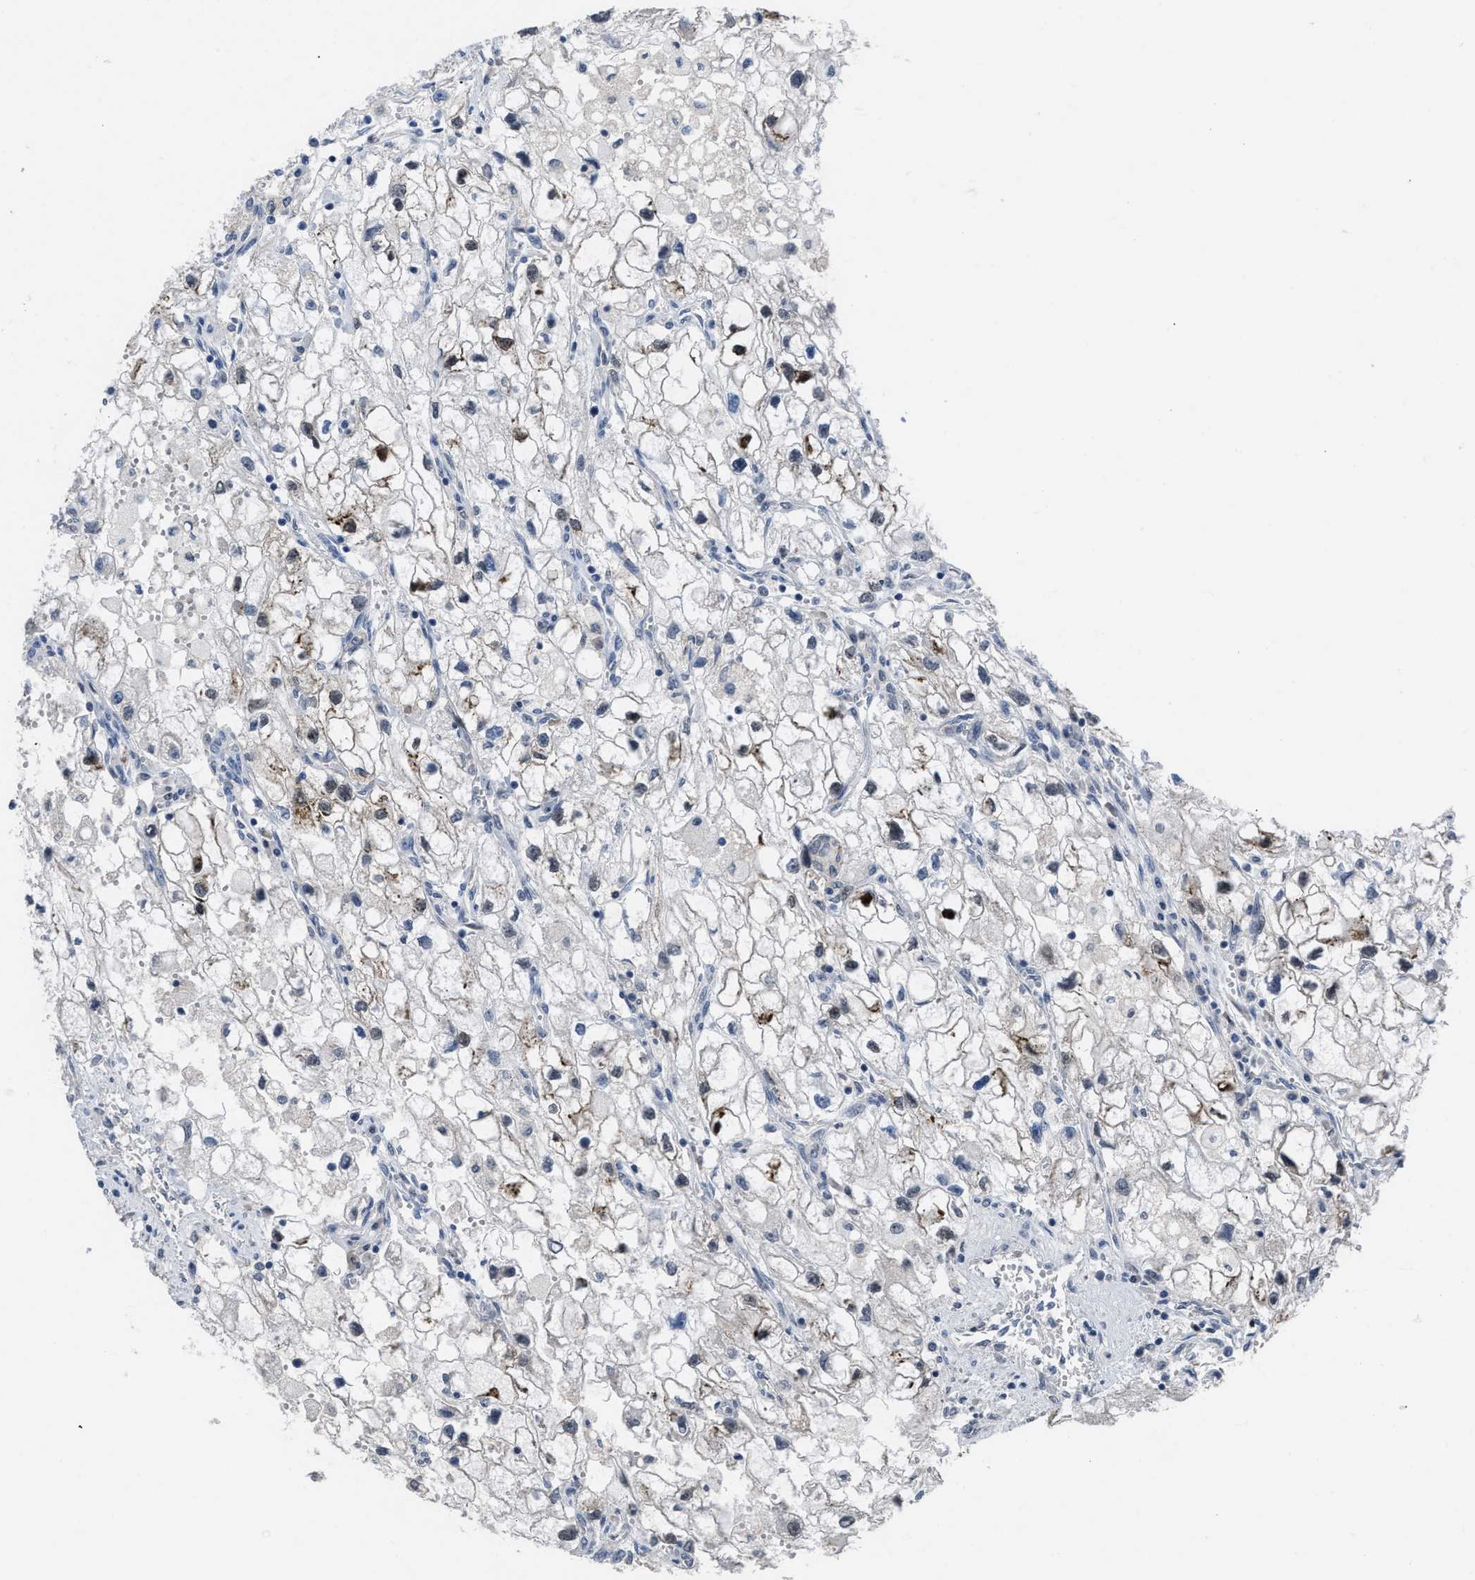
{"staining": {"intensity": "weak", "quantity": "25%-75%", "location": "cytoplasmic/membranous"}, "tissue": "renal cancer", "cell_type": "Tumor cells", "image_type": "cancer", "snomed": [{"axis": "morphology", "description": "Adenocarcinoma, NOS"}, {"axis": "topography", "description": "Kidney"}], "caption": "A histopathology image of renal adenocarcinoma stained for a protein displays weak cytoplasmic/membranous brown staining in tumor cells. (brown staining indicates protein expression, while blue staining denotes nuclei).", "gene": "SETDB1", "patient": {"sex": "female", "age": 70}}